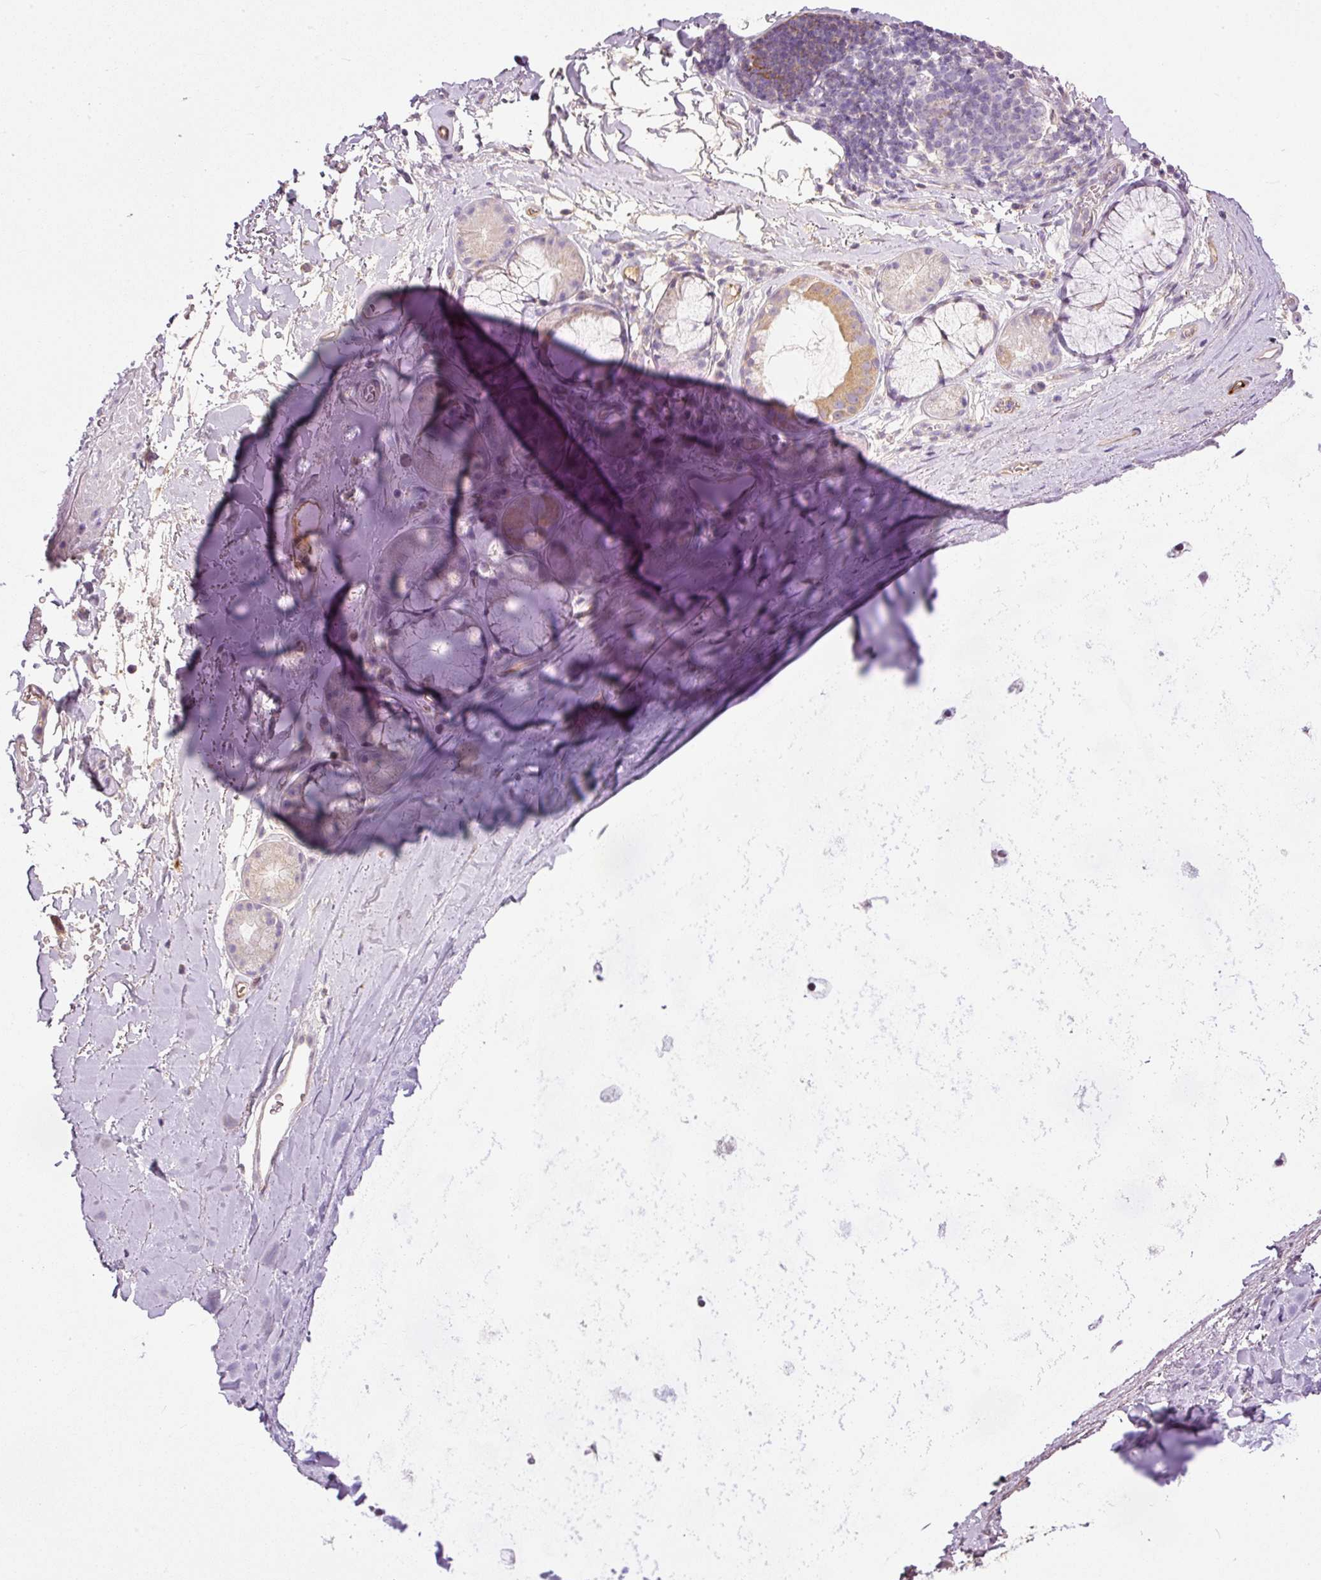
{"staining": {"intensity": "negative", "quantity": "none", "location": "none"}, "tissue": "adipose tissue", "cell_type": "Adipocytes", "image_type": "normal", "snomed": [{"axis": "morphology", "description": "Normal tissue, NOS"}, {"axis": "topography", "description": "Cartilage tissue"}, {"axis": "topography", "description": "Bronchus"}], "caption": "This is an IHC histopathology image of benign adipose tissue. There is no positivity in adipocytes.", "gene": "KPNA5", "patient": {"sex": "male", "age": 58}}